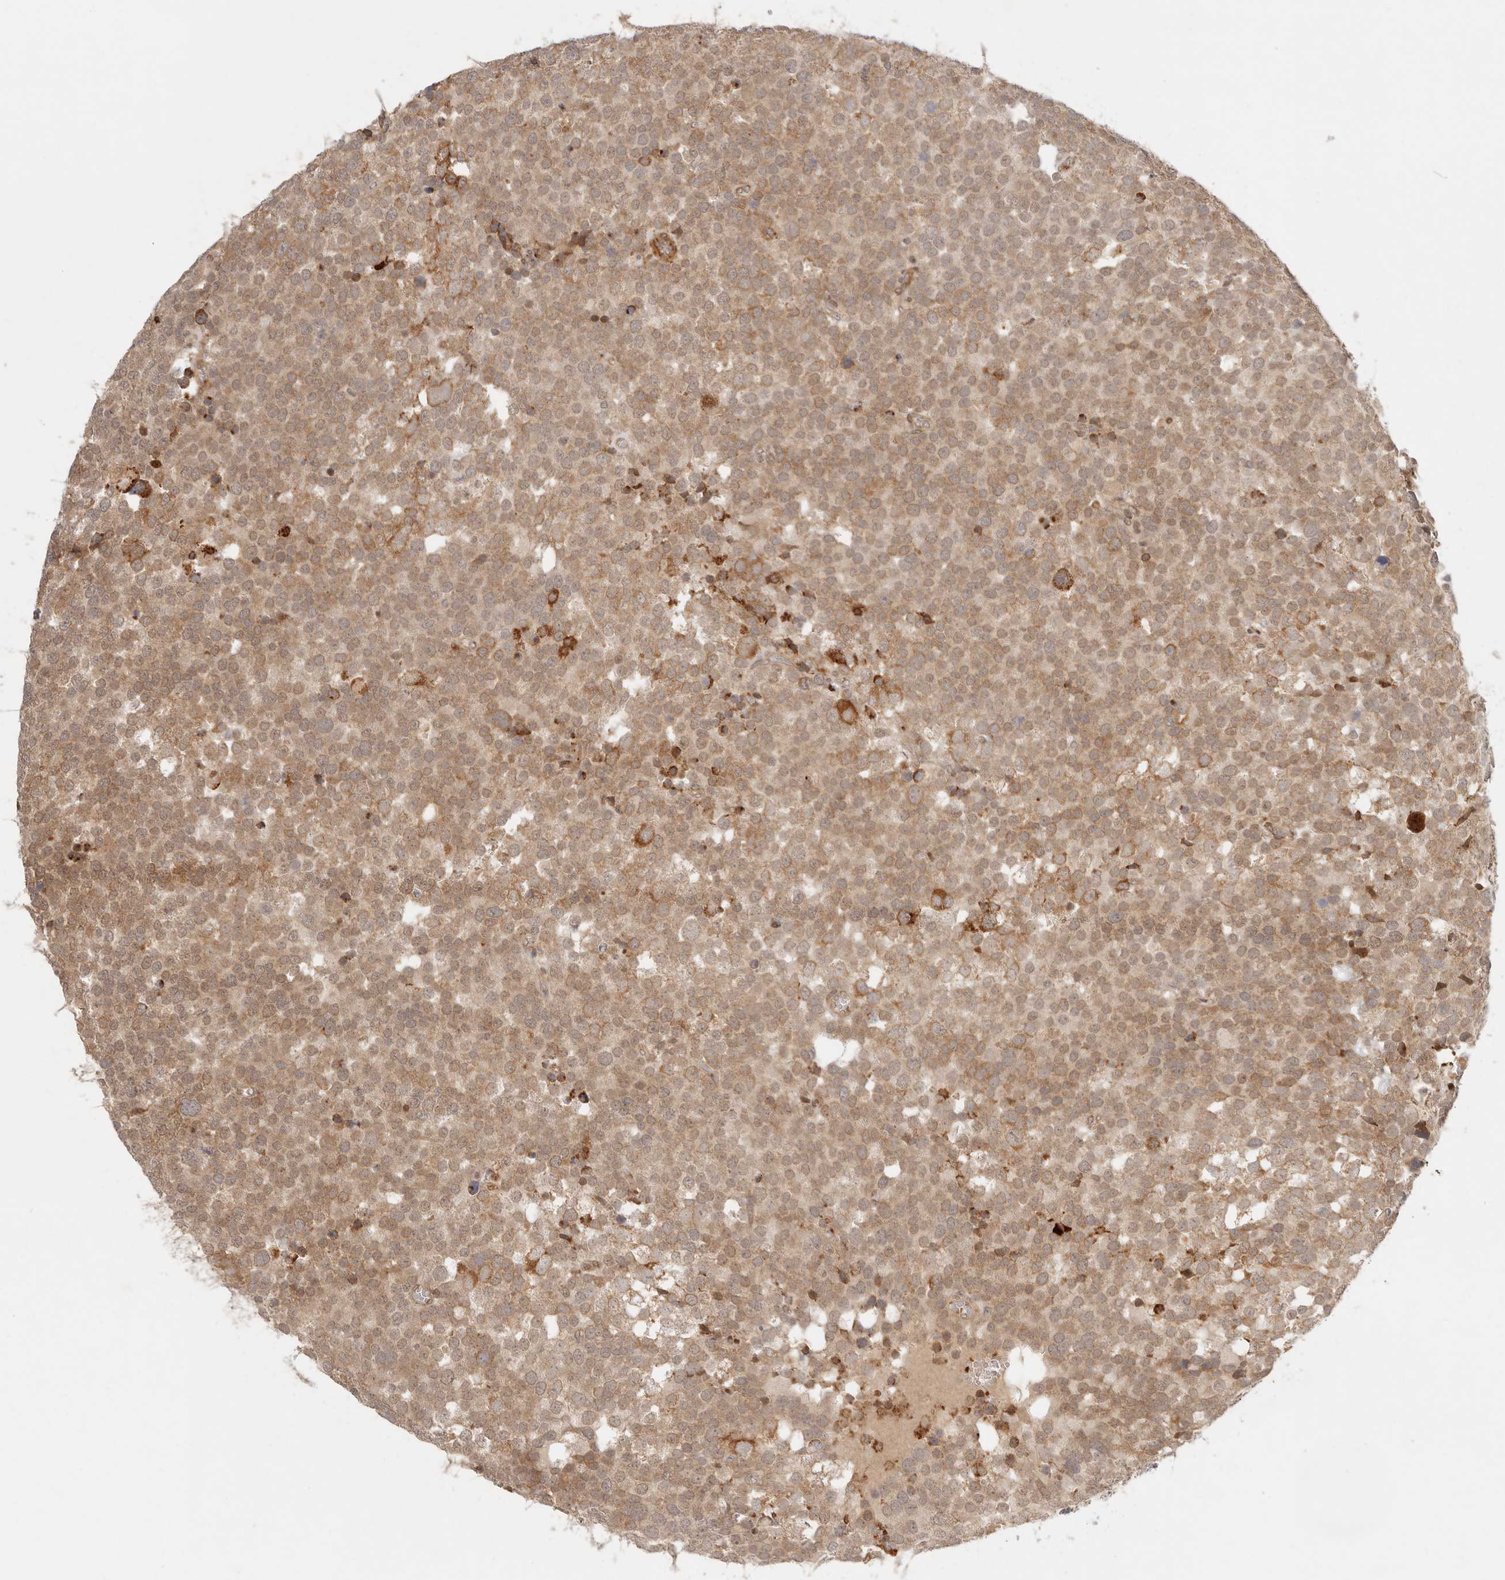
{"staining": {"intensity": "moderate", "quantity": ">75%", "location": "cytoplasmic/membranous"}, "tissue": "testis cancer", "cell_type": "Tumor cells", "image_type": "cancer", "snomed": [{"axis": "morphology", "description": "Seminoma, NOS"}, {"axis": "topography", "description": "Testis"}], "caption": "An image of testis cancer stained for a protein exhibits moderate cytoplasmic/membranous brown staining in tumor cells.", "gene": "AHDC1", "patient": {"sex": "male", "age": 71}}